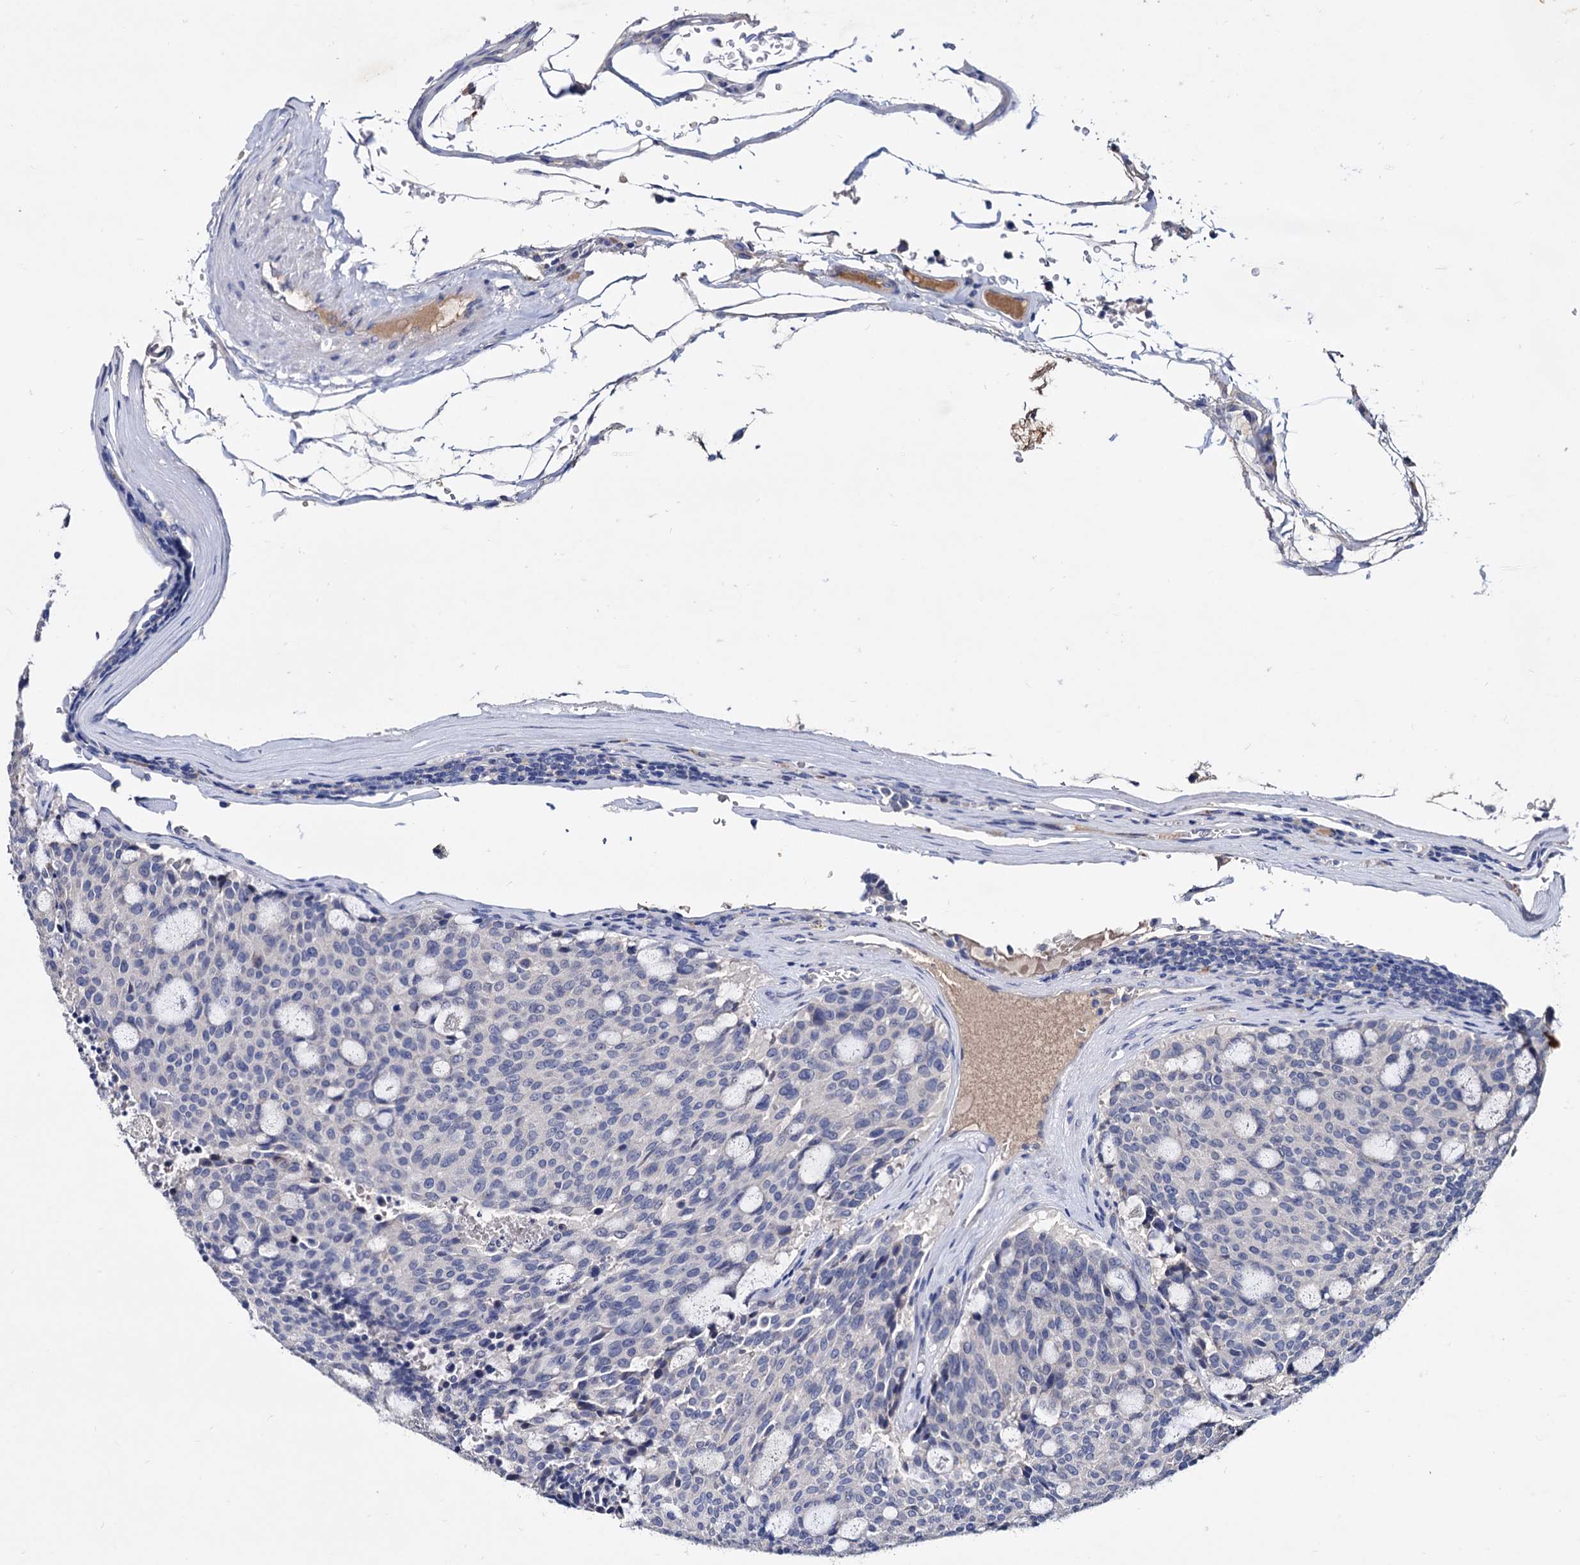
{"staining": {"intensity": "negative", "quantity": "none", "location": "none"}, "tissue": "carcinoid", "cell_type": "Tumor cells", "image_type": "cancer", "snomed": [{"axis": "morphology", "description": "Carcinoid, malignant, NOS"}, {"axis": "topography", "description": "Pancreas"}], "caption": "Histopathology image shows no protein expression in tumor cells of malignant carcinoid tissue.", "gene": "NPAS4", "patient": {"sex": "female", "age": 54}}